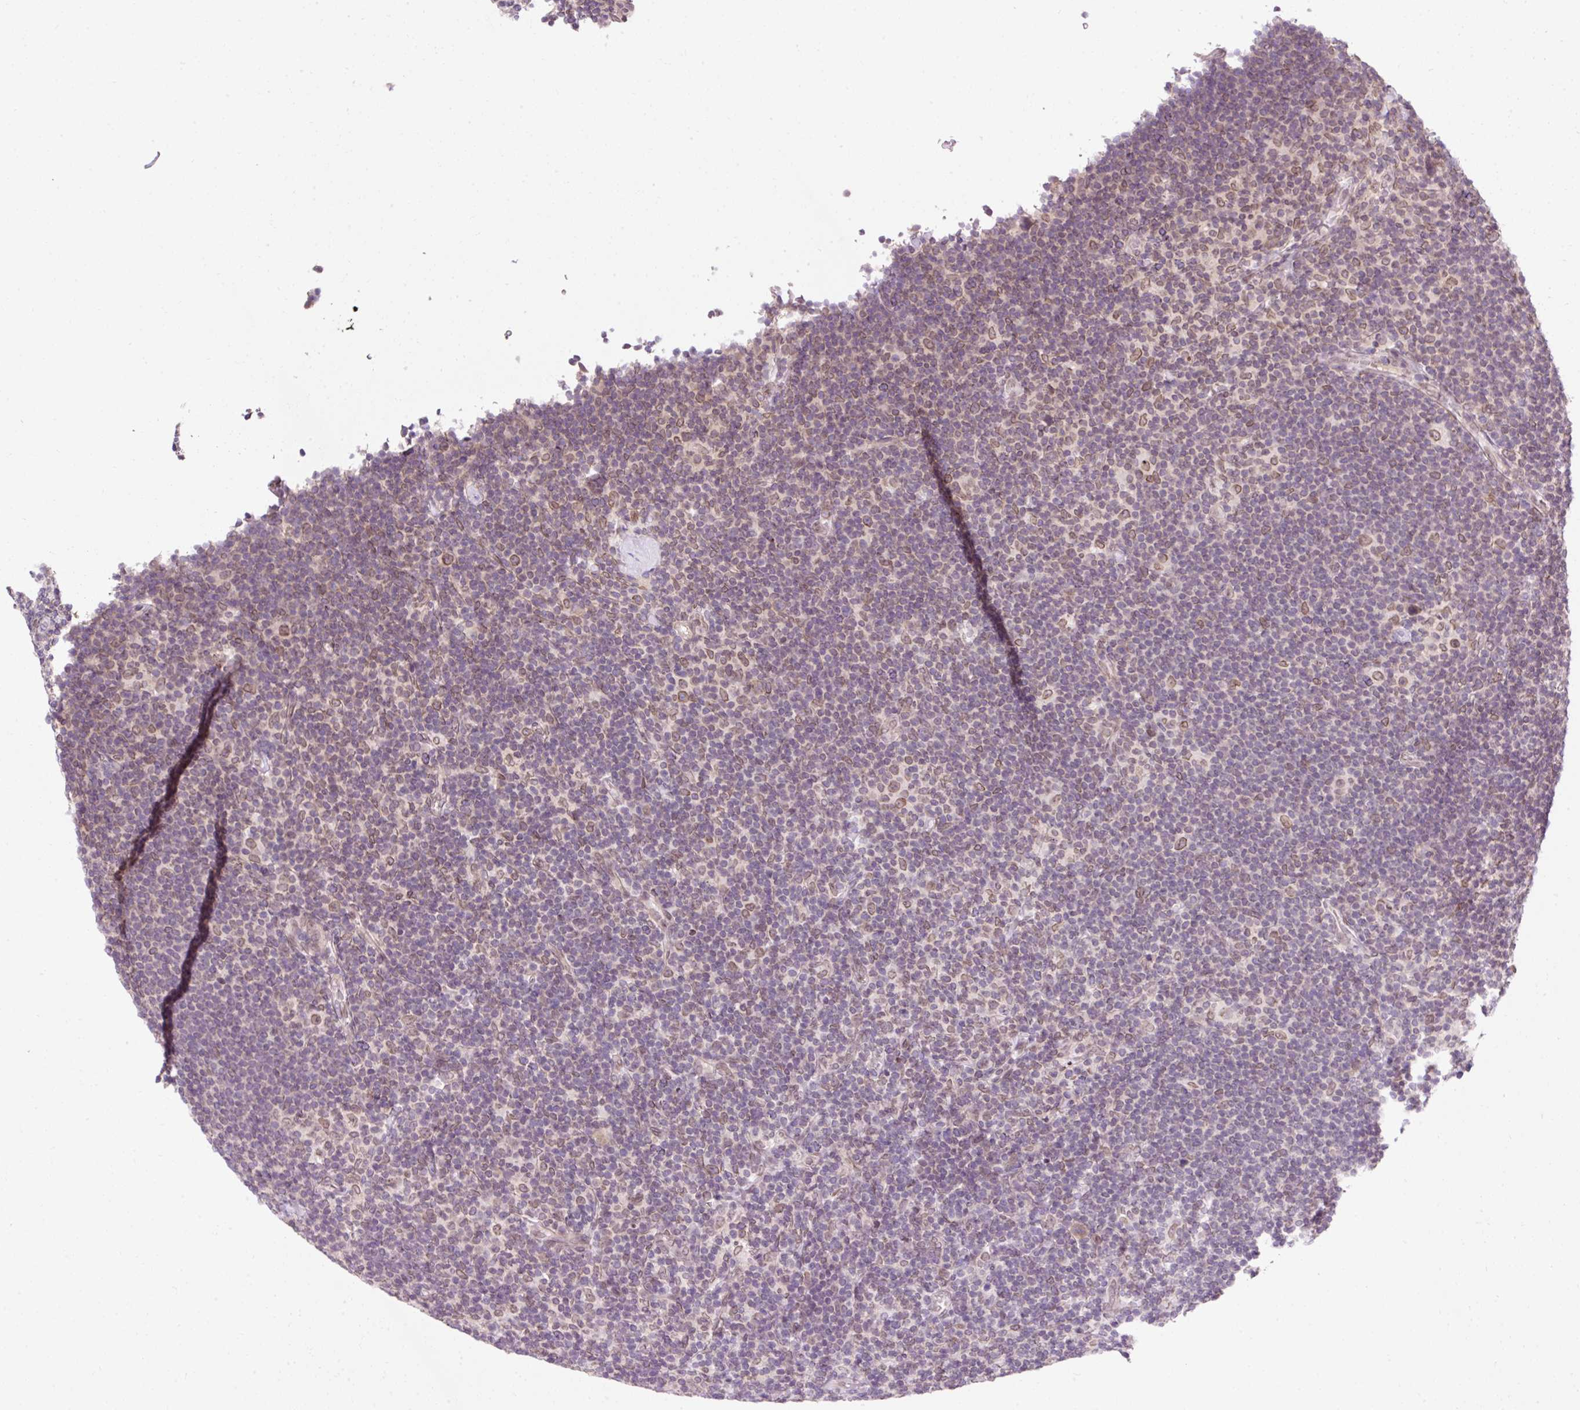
{"staining": {"intensity": "weak", "quantity": ">75%", "location": "cytoplasmic/membranous,nuclear"}, "tissue": "lymphoma", "cell_type": "Tumor cells", "image_type": "cancer", "snomed": [{"axis": "morphology", "description": "Hodgkin's disease, NOS"}, {"axis": "topography", "description": "Lymph node"}], "caption": "The photomicrograph demonstrates immunohistochemical staining of Hodgkin's disease. There is weak cytoplasmic/membranous and nuclear staining is seen in about >75% of tumor cells.", "gene": "ZNF610", "patient": {"sex": "female", "age": 57}}